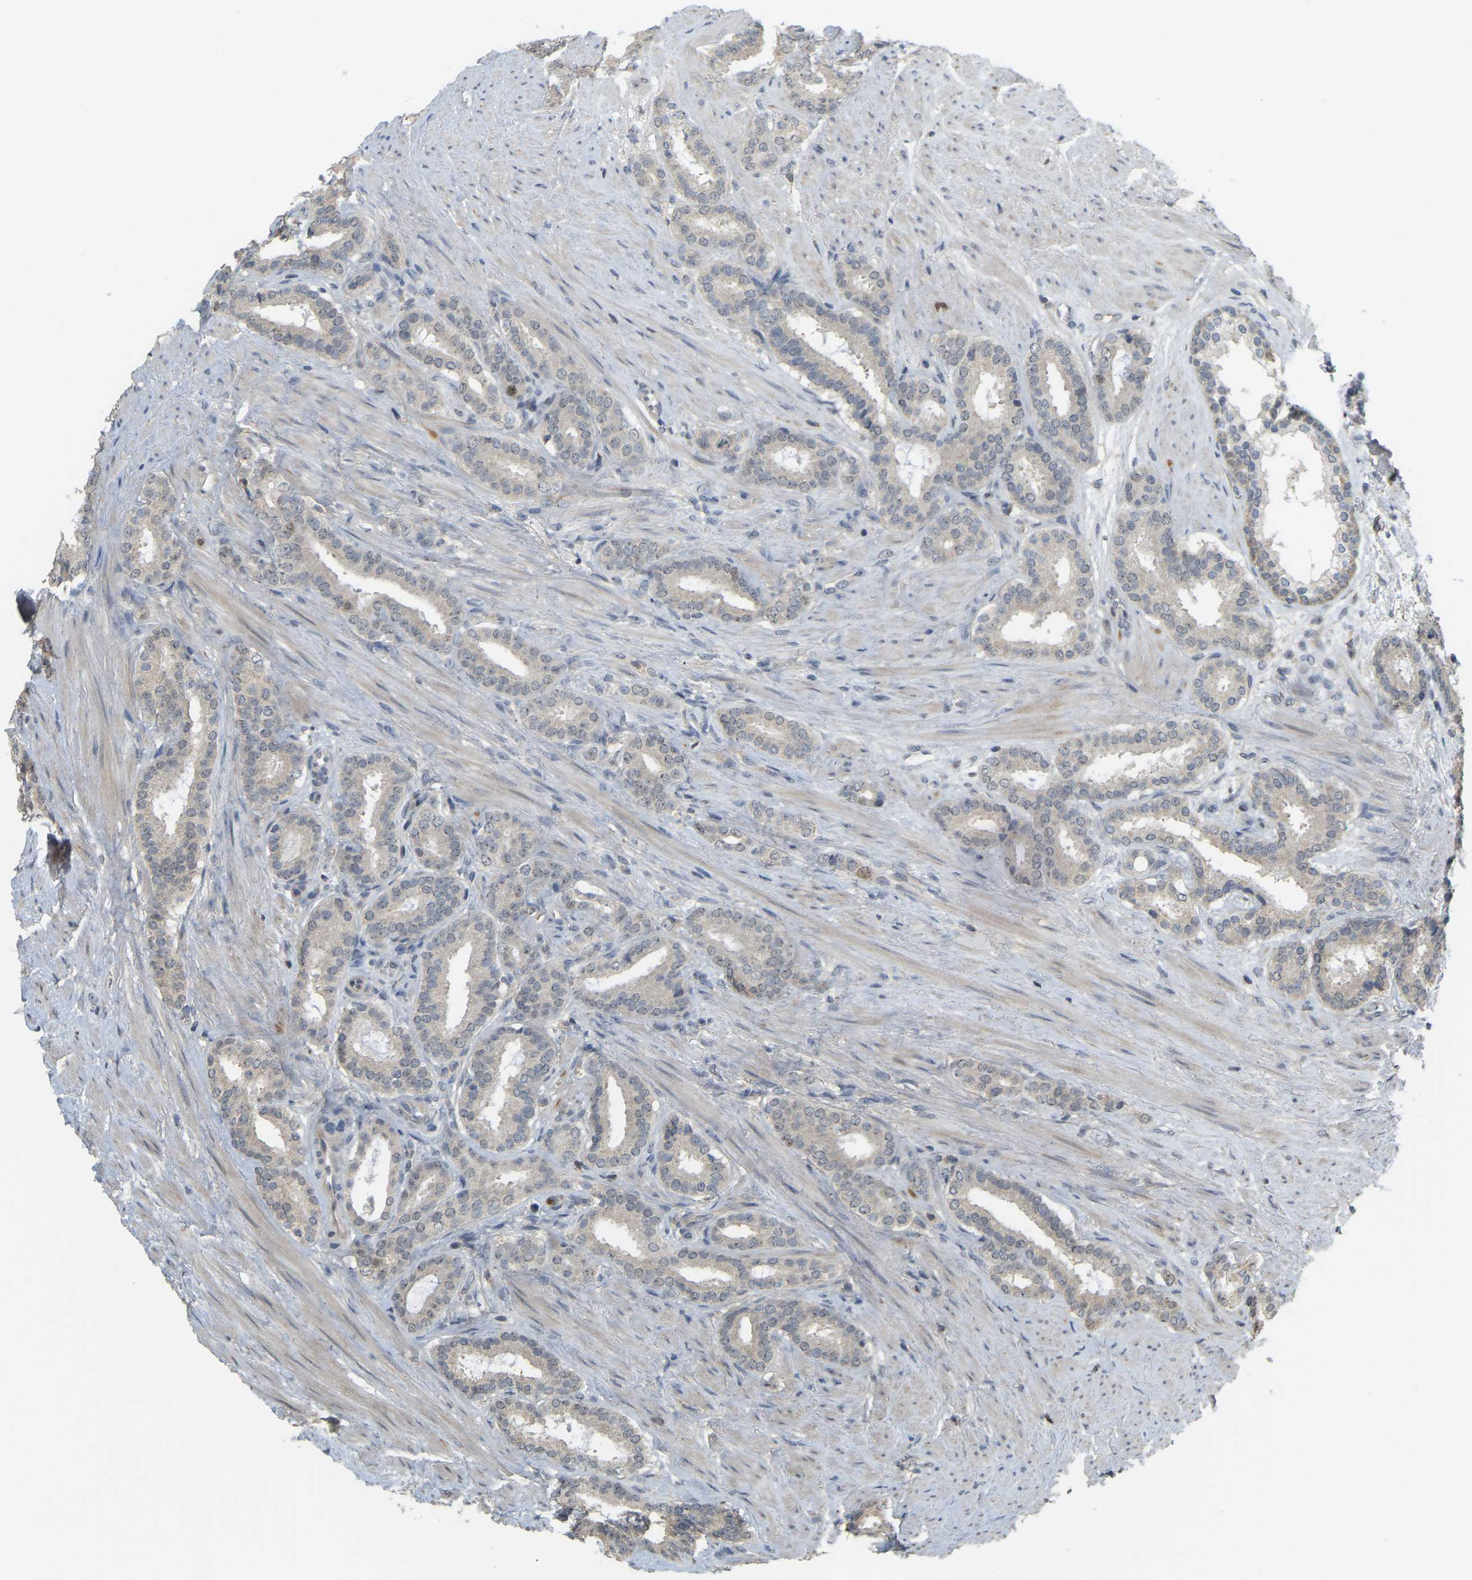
{"staining": {"intensity": "weak", "quantity": "<25%", "location": "cytoplasmic/membranous"}, "tissue": "prostate cancer", "cell_type": "Tumor cells", "image_type": "cancer", "snomed": [{"axis": "morphology", "description": "Adenocarcinoma, Low grade"}, {"axis": "topography", "description": "Prostate"}], "caption": "IHC image of human low-grade adenocarcinoma (prostate) stained for a protein (brown), which reveals no positivity in tumor cells.", "gene": "BRF2", "patient": {"sex": "male", "age": 69}}